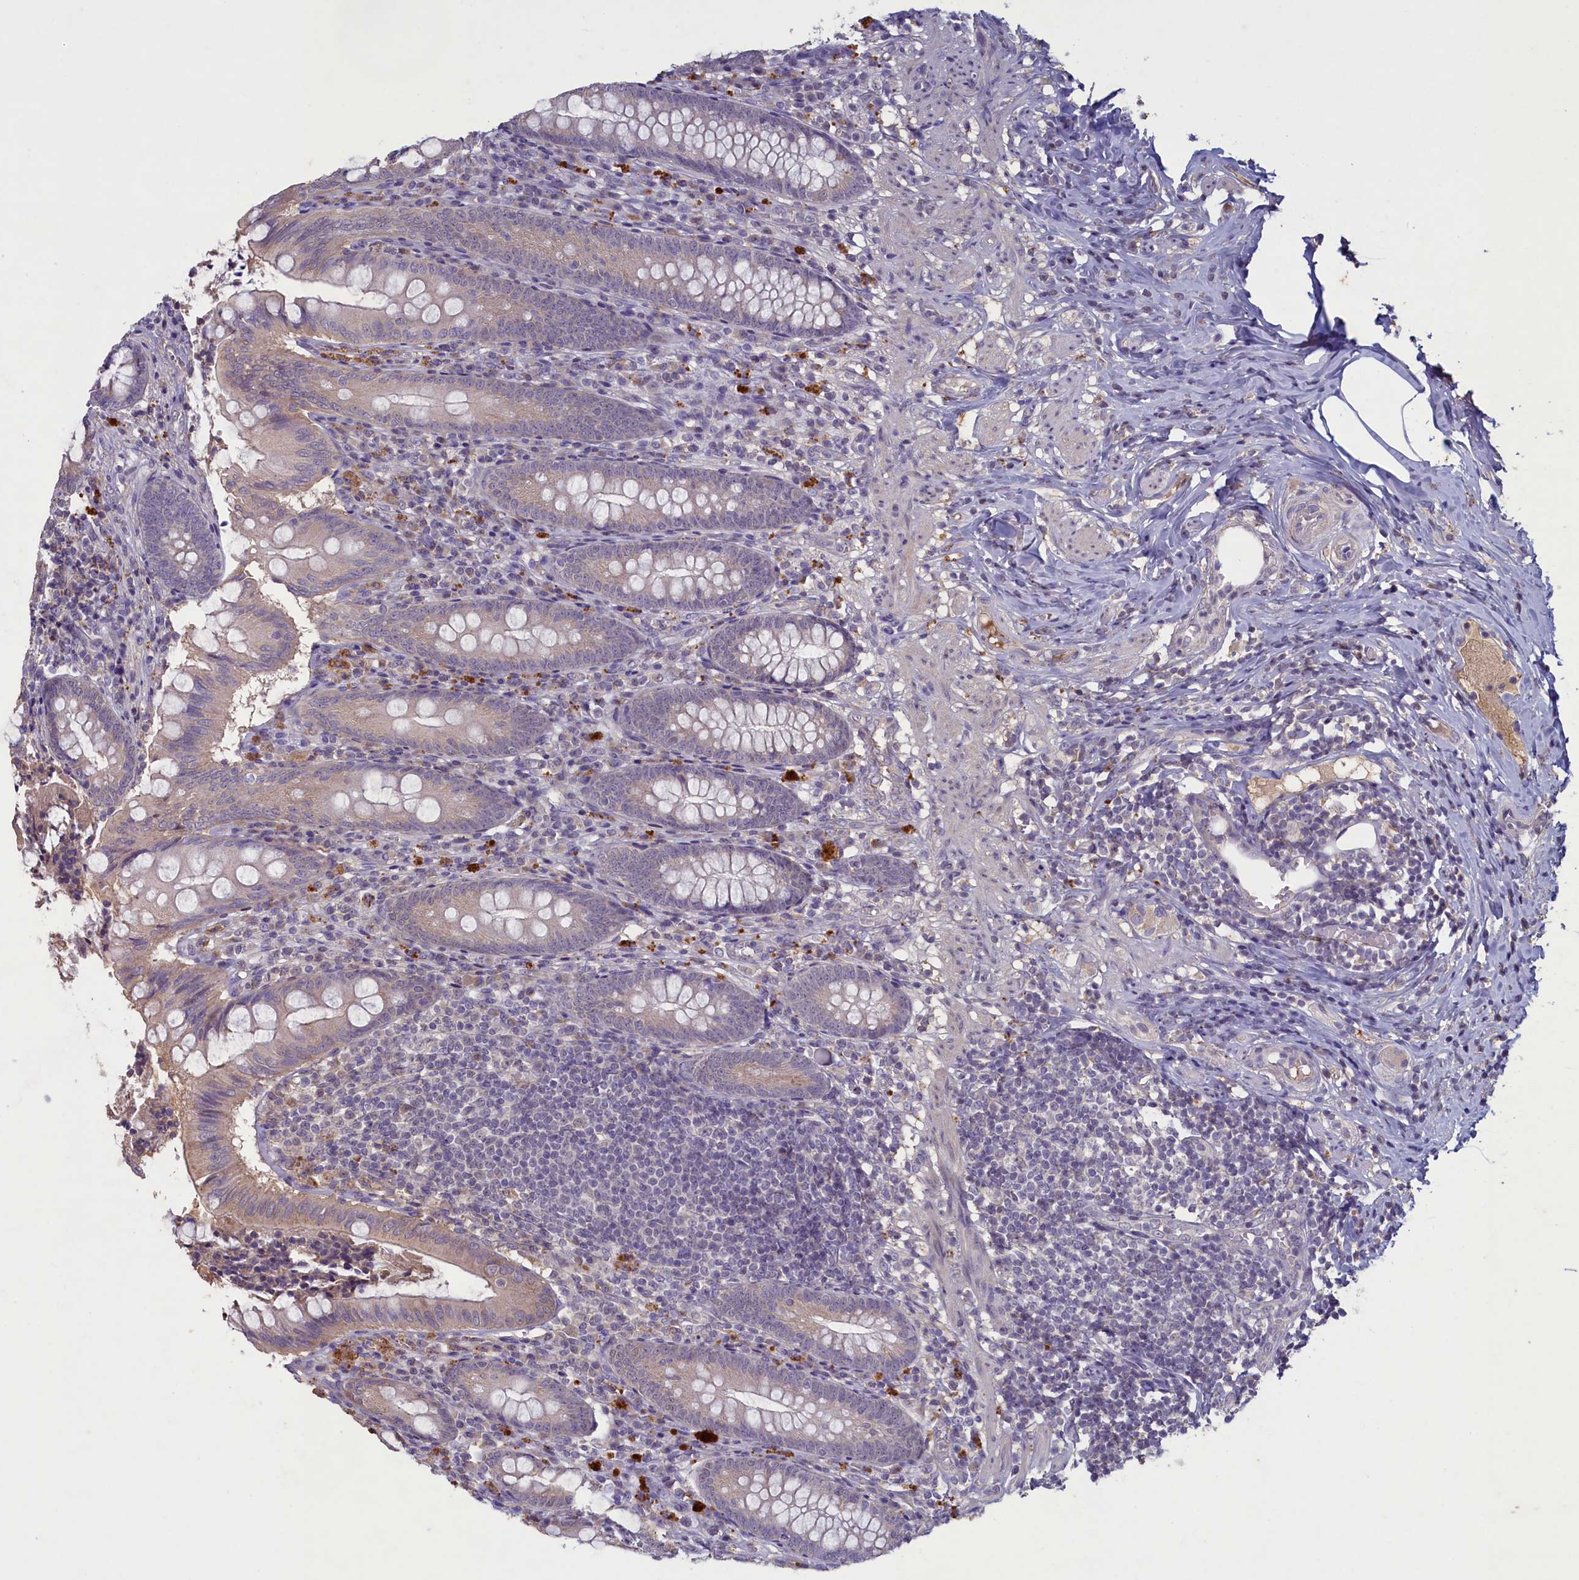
{"staining": {"intensity": "weak", "quantity": "25%-75%", "location": "cytoplasmic/membranous"}, "tissue": "appendix", "cell_type": "Glandular cells", "image_type": "normal", "snomed": [{"axis": "morphology", "description": "Normal tissue, NOS"}, {"axis": "topography", "description": "Appendix"}], "caption": "Appendix stained with a brown dye reveals weak cytoplasmic/membranous positive expression in approximately 25%-75% of glandular cells.", "gene": "ATF7IP2", "patient": {"sex": "male", "age": 55}}